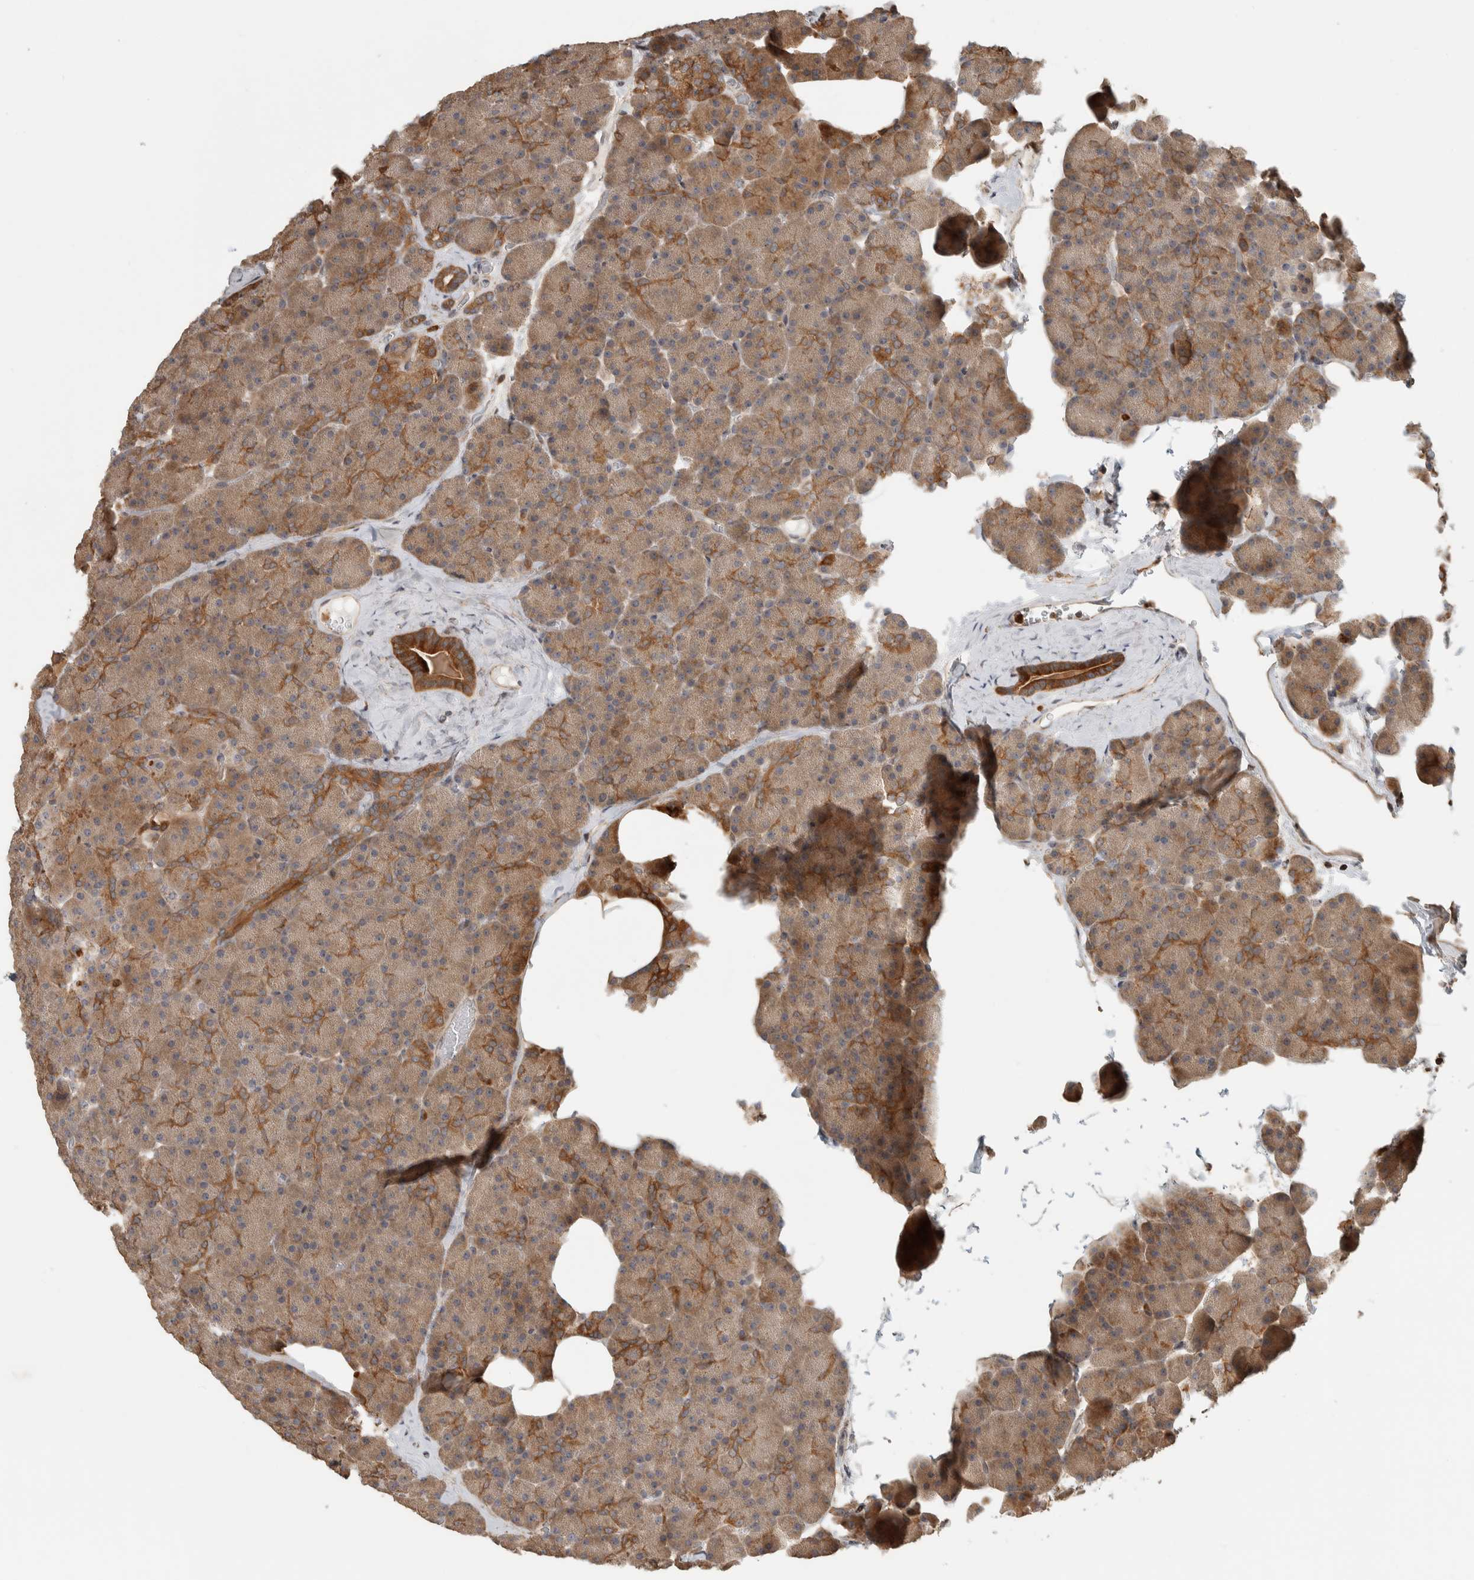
{"staining": {"intensity": "moderate", "quantity": ">75%", "location": "cytoplasmic/membranous"}, "tissue": "pancreas", "cell_type": "Exocrine glandular cells", "image_type": "normal", "snomed": [{"axis": "morphology", "description": "Normal tissue, NOS"}, {"axis": "morphology", "description": "Carcinoid, malignant, NOS"}, {"axis": "topography", "description": "Pancreas"}], "caption": "The micrograph demonstrates immunohistochemical staining of unremarkable pancreas. There is moderate cytoplasmic/membranous expression is present in approximately >75% of exocrine glandular cells.", "gene": "CNTROB", "patient": {"sex": "female", "age": 35}}